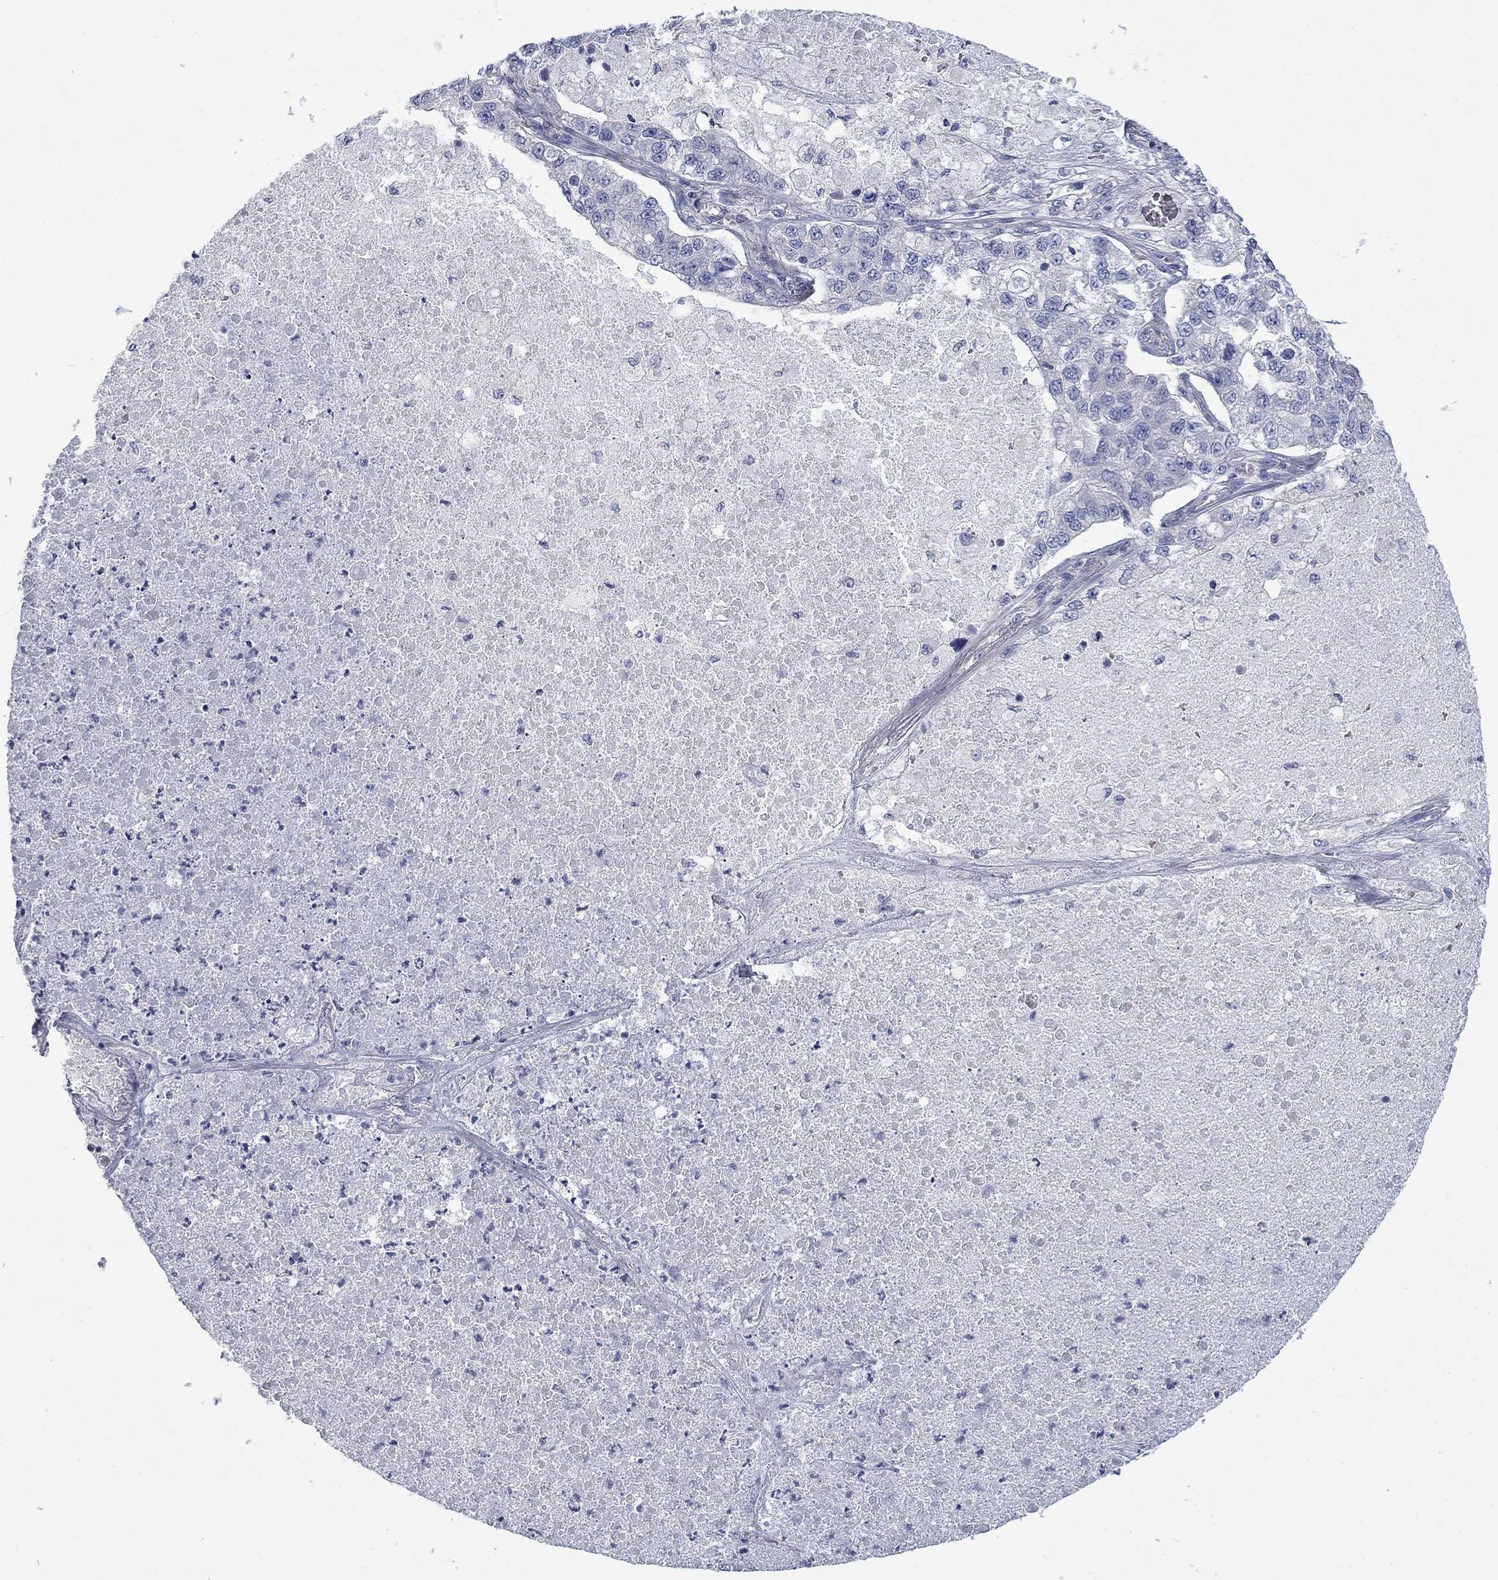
{"staining": {"intensity": "negative", "quantity": "none", "location": "none"}, "tissue": "lung cancer", "cell_type": "Tumor cells", "image_type": "cancer", "snomed": [{"axis": "morphology", "description": "Adenocarcinoma, NOS"}, {"axis": "topography", "description": "Lung"}], "caption": "There is no significant positivity in tumor cells of lung adenocarcinoma.", "gene": "FXR1", "patient": {"sex": "male", "age": 49}}